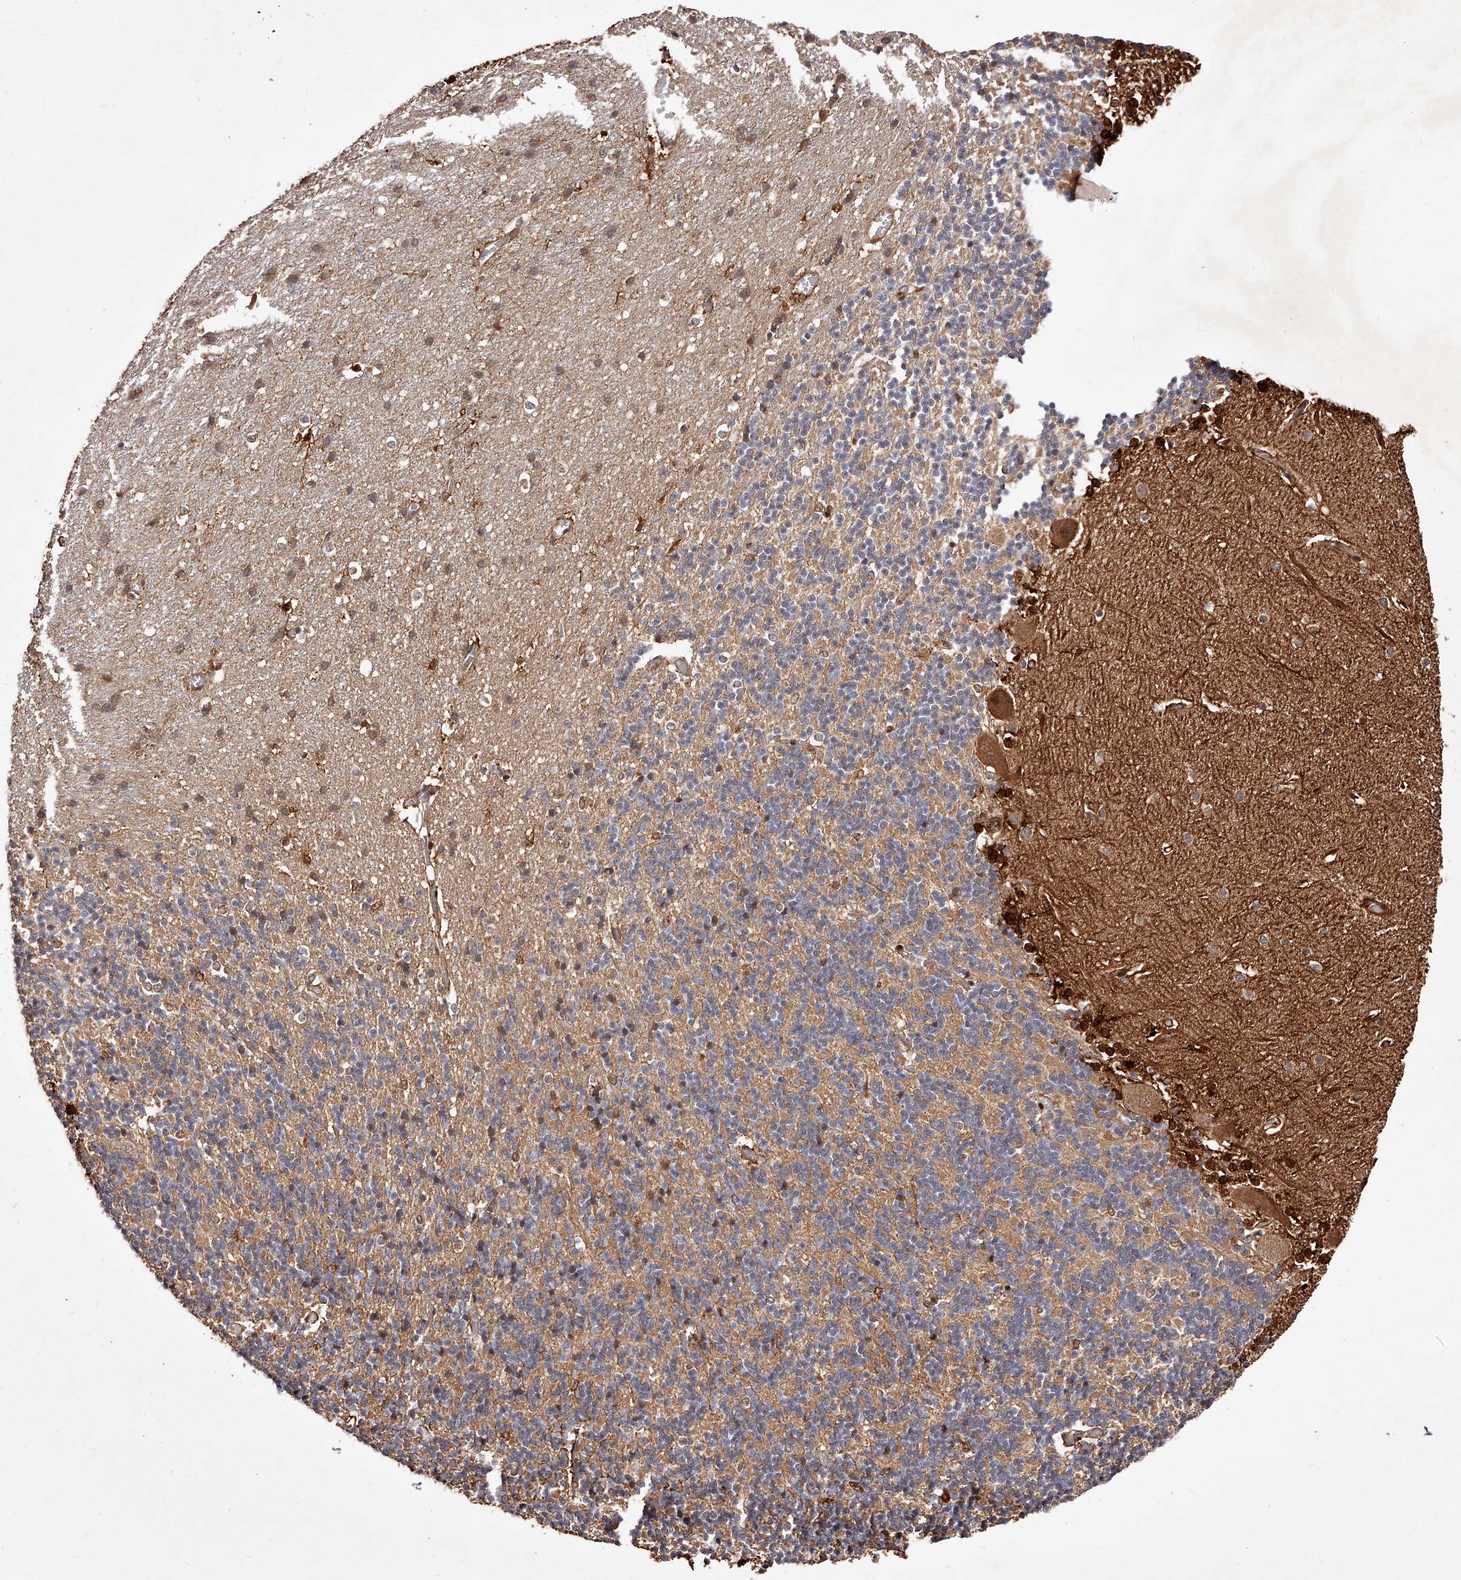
{"staining": {"intensity": "weak", "quantity": "<25%", "location": "cytoplasmic/membranous"}, "tissue": "cerebellum", "cell_type": "Cells in granular layer", "image_type": "normal", "snomed": [{"axis": "morphology", "description": "Normal tissue, NOS"}, {"axis": "topography", "description": "Cerebellum"}], "caption": "DAB (3,3'-diaminobenzidine) immunohistochemical staining of unremarkable human cerebellum reveals no significant expression in cells in granular layer. (DAB IHC with hematoxylin counter stain).", "gene": "CUL7", "patient": {"sex": "male", "age": 37}}